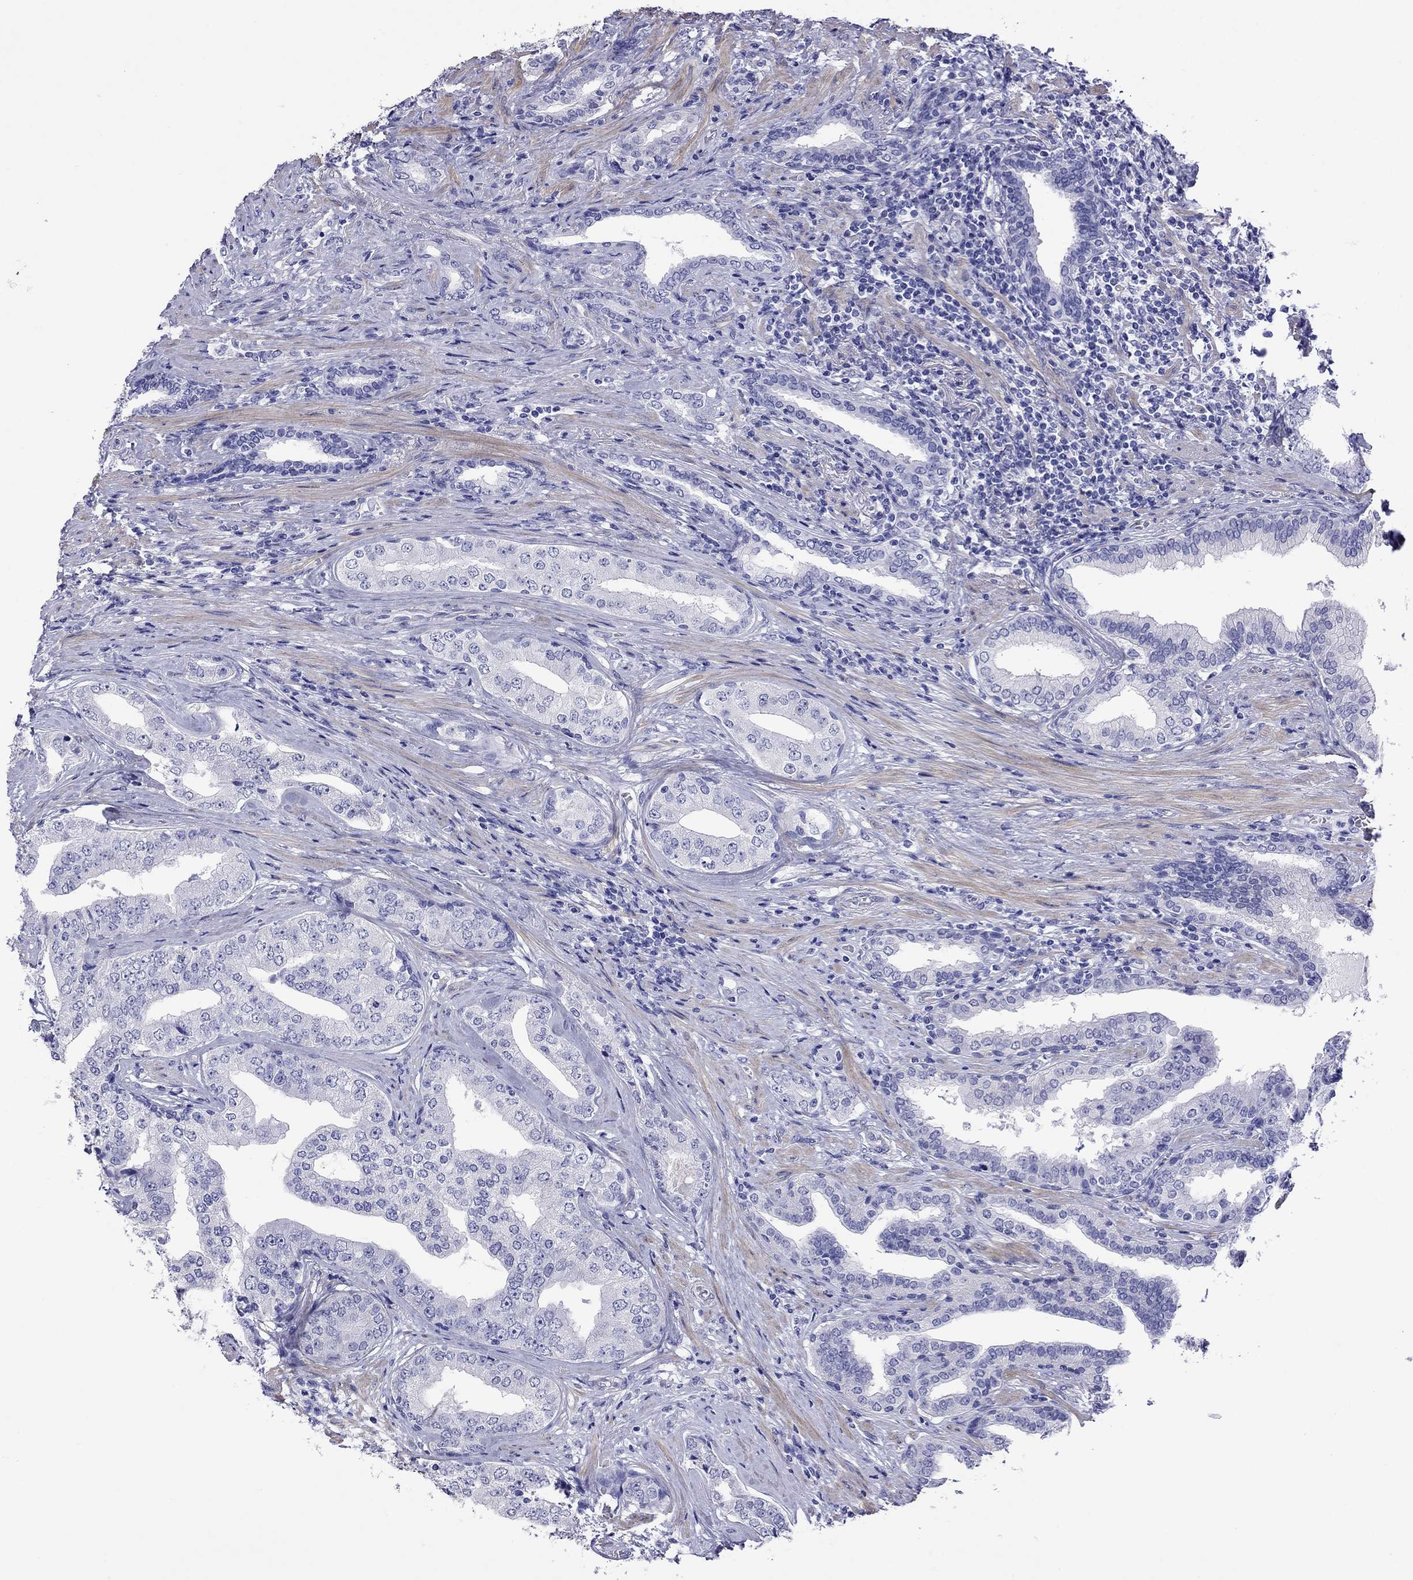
{"staining": {"intensity": "negative", "quantity": "none", "location": "none"}, "tissue": "prostate cancer", "cell_type": "Tumor cells", "image_type": "cancer", "snomed": [{"axis": "morphology", "description": "Adenocarcinoma, Low grade"}, {"axis": "topography", "description": "Prostate and seminal vesicle, NOS"}], "caption": "A high-resolution histopathology image shows immunohistochemistry staining of adenocarcinoma (low-grade) (prostate), which reveals no significant expression in tumor cells.", "gene": "KIAA2012", "patient": {"sex": "male", "age": 61}}